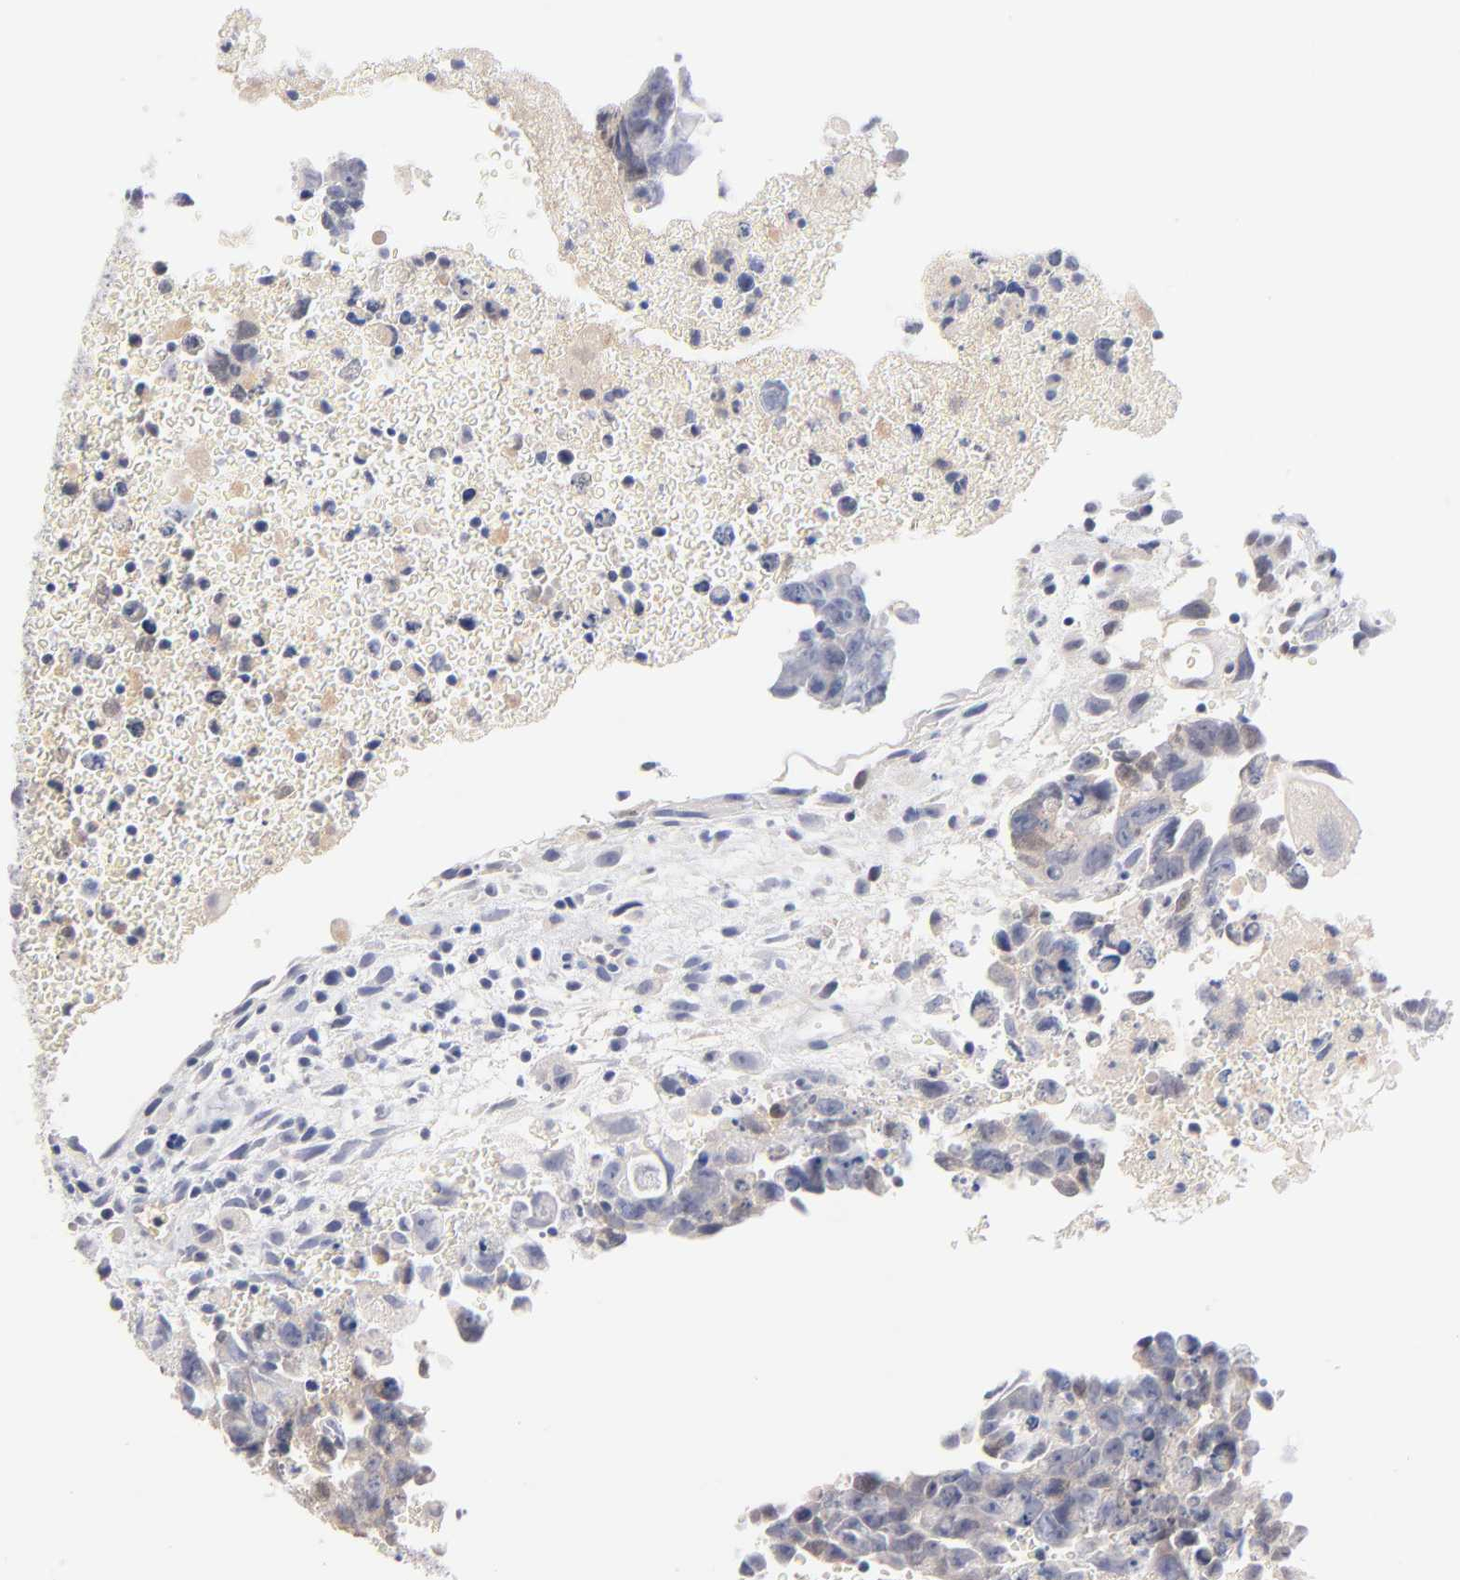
{"staining": {"intensity": "negative", "quantity": "none", "location": "none"}, "tissue": "testis cancer", "cell_type": "Tumor cells", "image_type": "cancer", "snomed": [{"axis": "morphology", "description": "Carcinoma, Embryonal, NOS"}, {"axis": "topography", "description": "Testis"}], "caption": "The photomicrograph reveals no significant positivity in tumor cells of testis cancer. Brightfield microscopy of immunohistochemistry (IHC) stained with DAB (brown) and hematoxylin (blue), captured at high magnification.", "gene": "F12", "patient": {"sex": "male", "age": 28}}